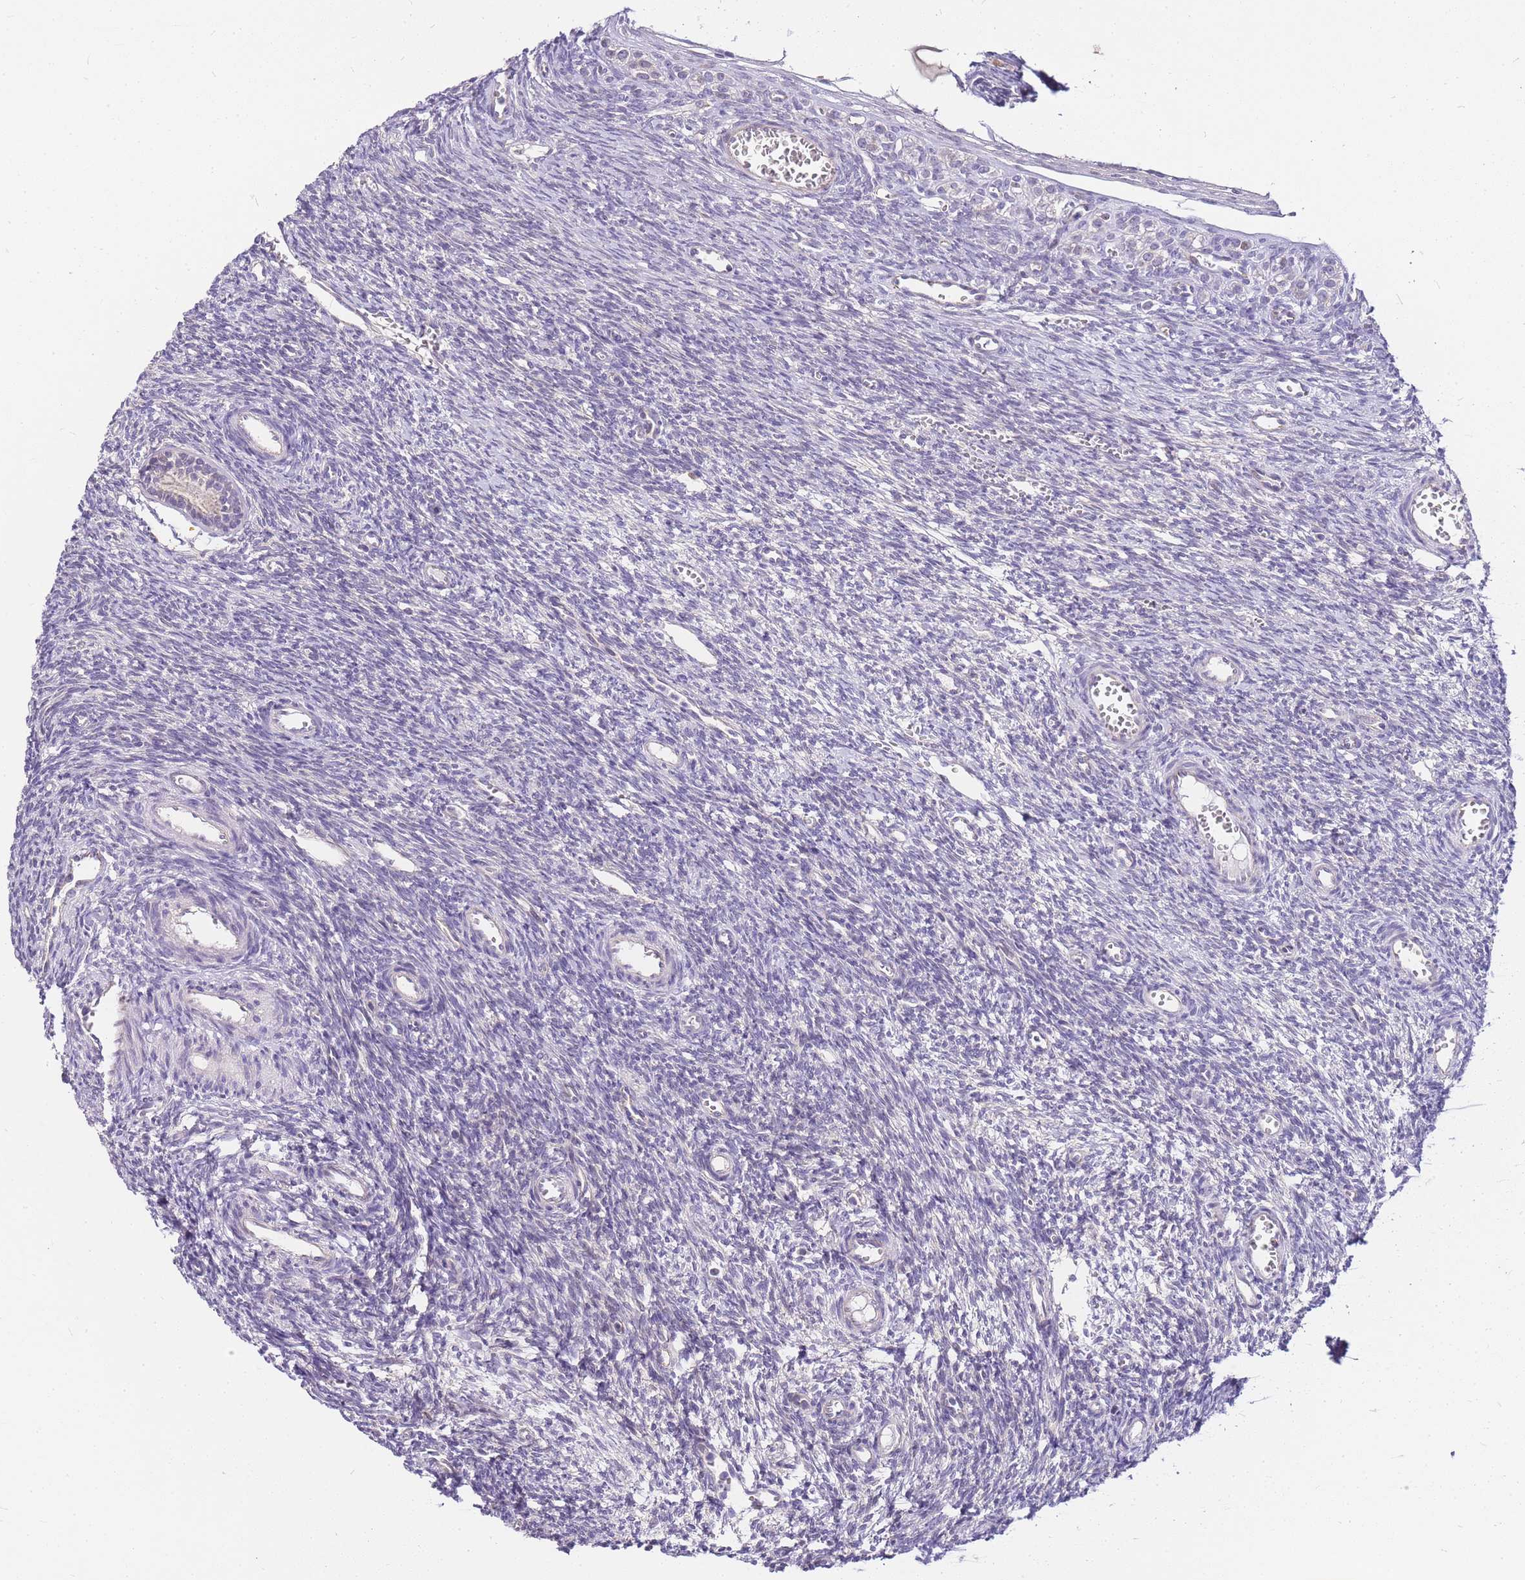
{"staining": {"intensity": "negative", "quantity": "none", "location": "none"}, "tissue": "ovary", "cell_type": "Follicle cells", "image_type": "normal", "snomed": [{"axis": "morphology", "description": "Normal tissue, NOS"}, {"axis": "topography", "description": "Ovary"}], "caption": "A histopathology image of human ovary is negative for staining in follicle cells. The staining is performed using DAB (3,3'-diaminobenzidine) brown chromogen with nuclei counter-stained in using hematoxylin.", "gene": "CLBA1", "patient": {"sex": "female", "age": 39}}